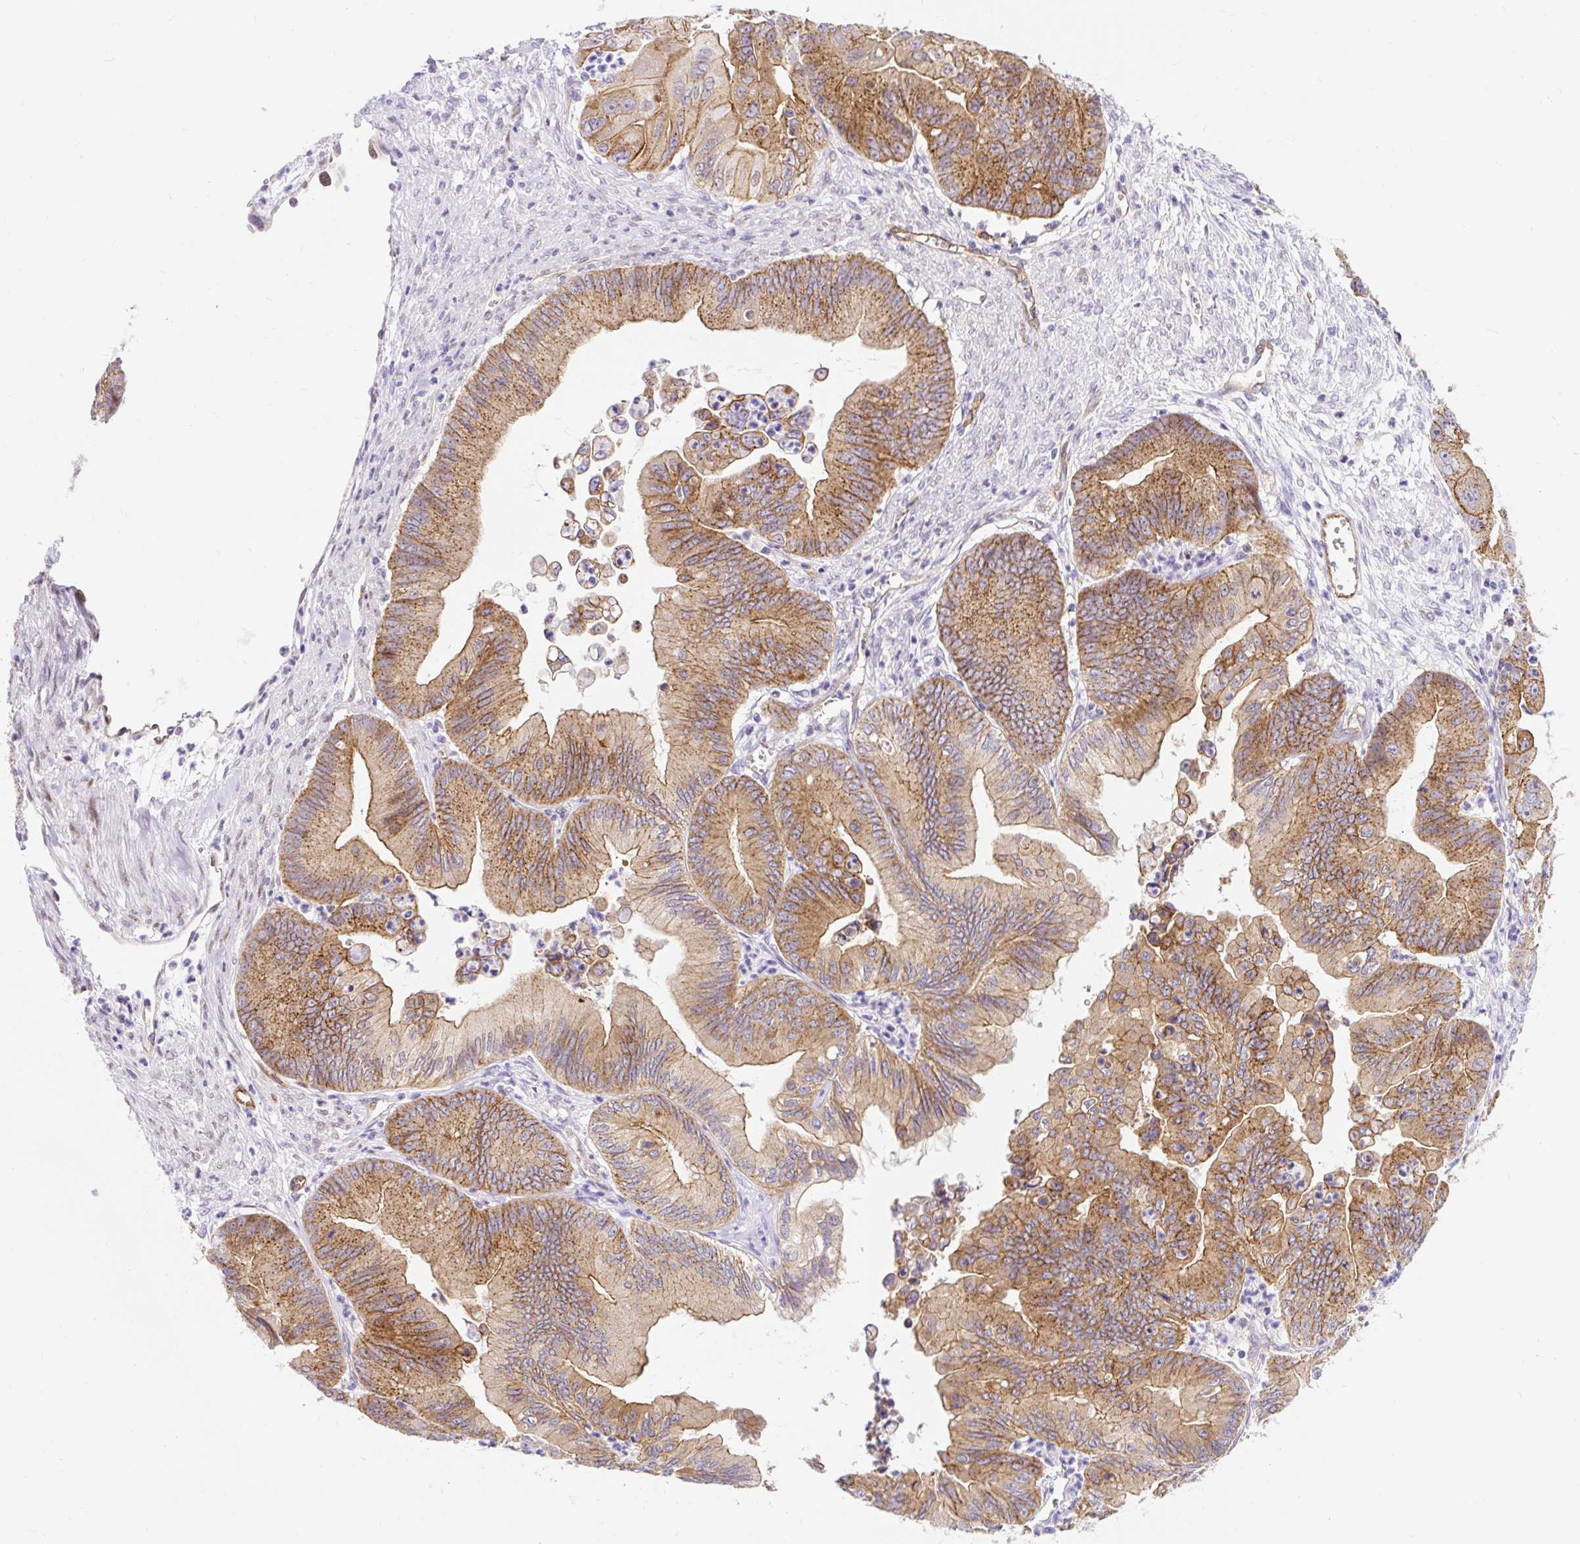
{"staining": {"intensity": "strong", "quantity": ">75%", "location": "cytoplasmic/membranous"}, "tissue": "ovarian cancer", "cell_type": "Tumor cells", "image_type": "cancer", "snomed": [{"axis": "morphology", "description": "Cystadenocarcinoma, mucinous, NOS"}, {"axis": "topography", "description": "Ovary"}], "caption": "Brown immunohistochemical staining in human ovarian cancer shows strong cytoplasmic/membranous staining in approximately >75% of tumor cells.", "gene": "HIP1R", "patient": {"sex": "female", "age": 71}}